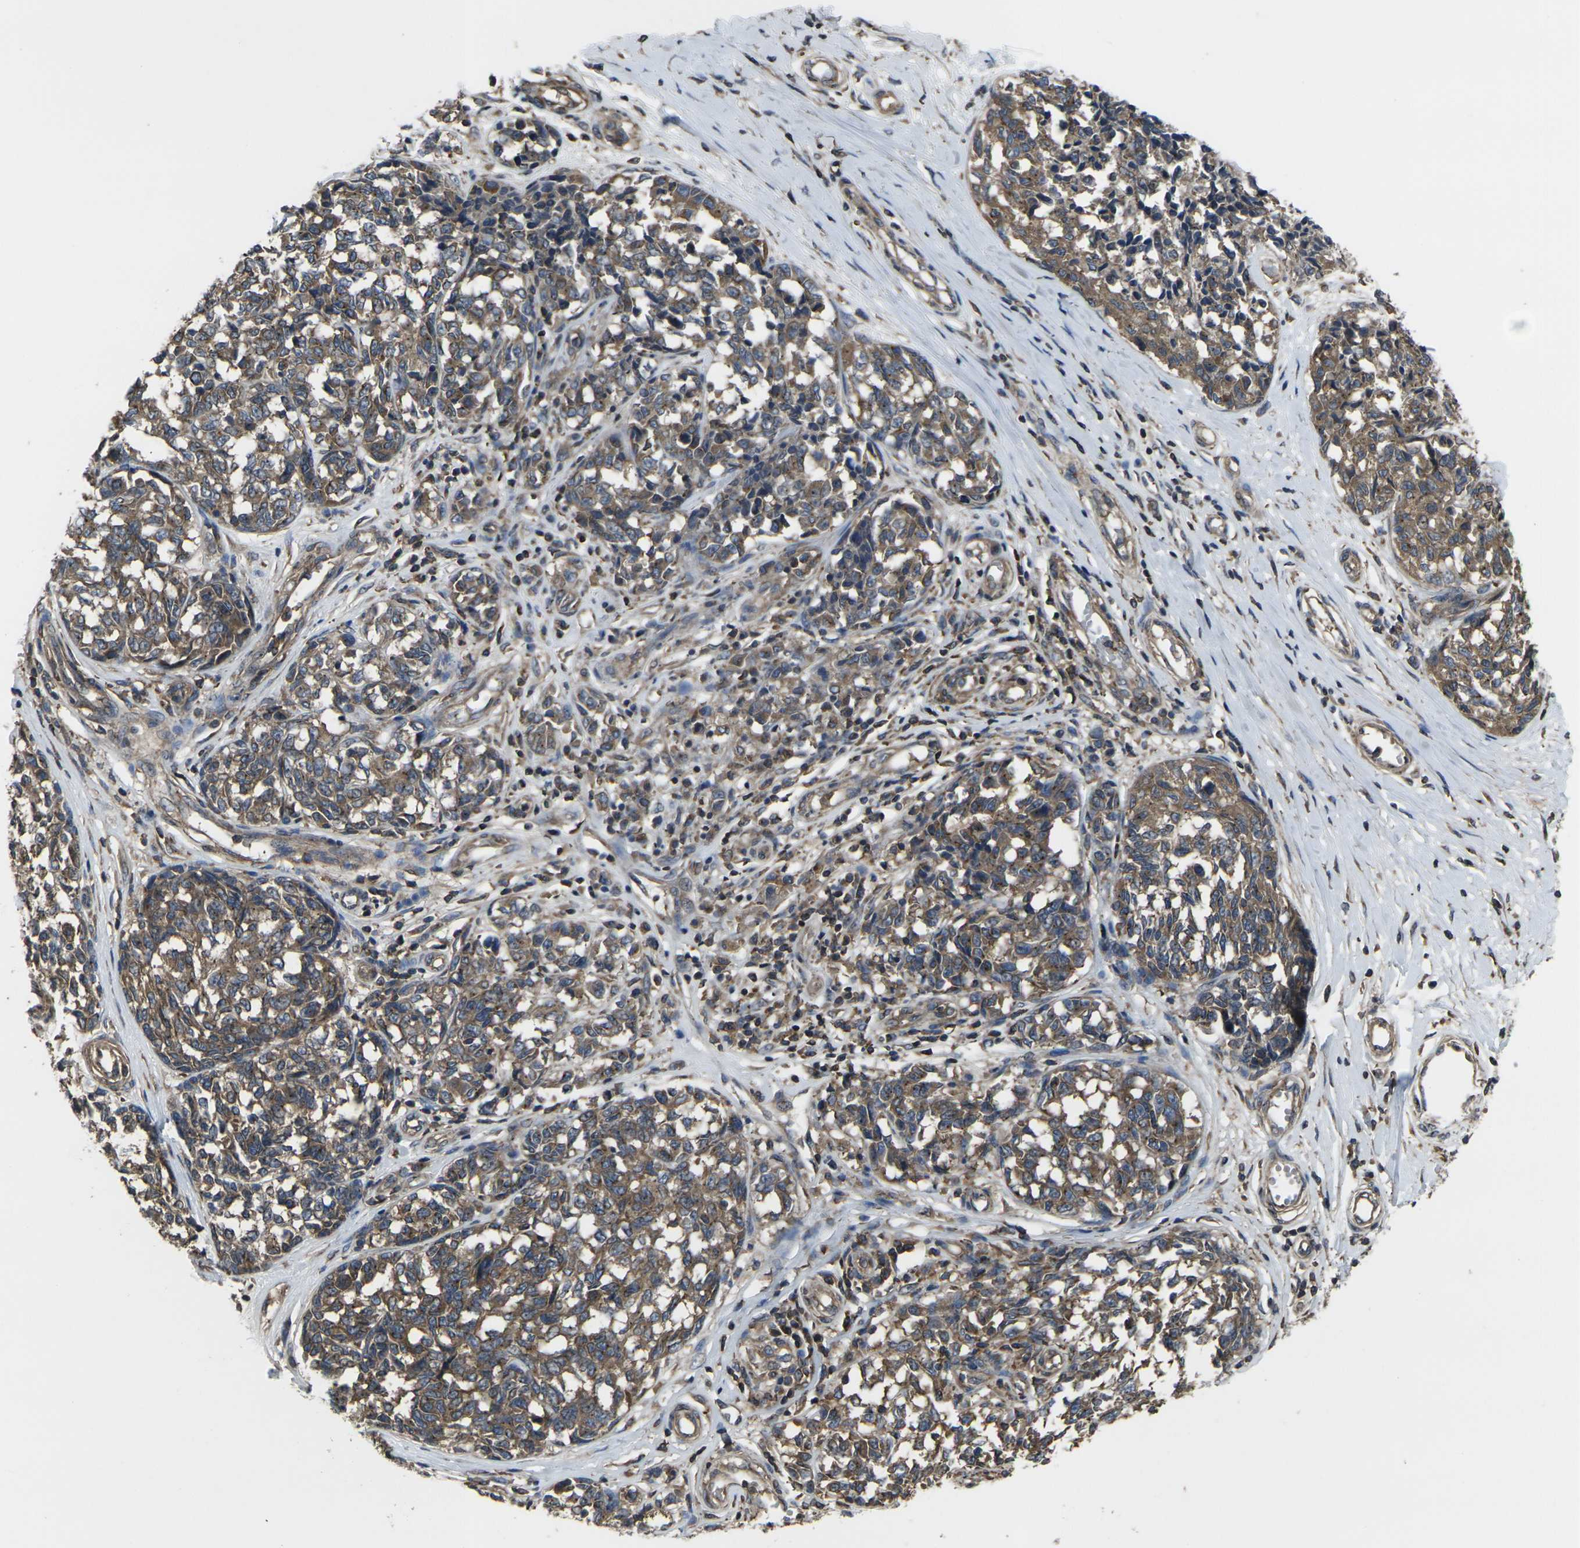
{"staining": {"intensity": "moderate", "quantity": ">75%", "location": "cytoplasmic/membranous"}, "tissue": "melanoma", "cell_type": "Tumor cells", "image_type": "cancer", "snomed": [{"axis": "morphology", "description": "Malignant melanoma, NOS"}, {"axis": "topography", "description": "Skin"}], "caption": "The micrograph exhibits immunohistochemical staining of melanoma. There is moderate cytoplasmic/membranous expression is identified in approximately >75% of tumor cells. The staining was performed using DAB (3,3'-diaminobenzidine) to visualize the protein expression in brown, while the nuclei were stained in blue with hematoxylin (Magnification: 20x).", "gene": "PRKACB", "patient": {"sex": "female", "age": 64}}